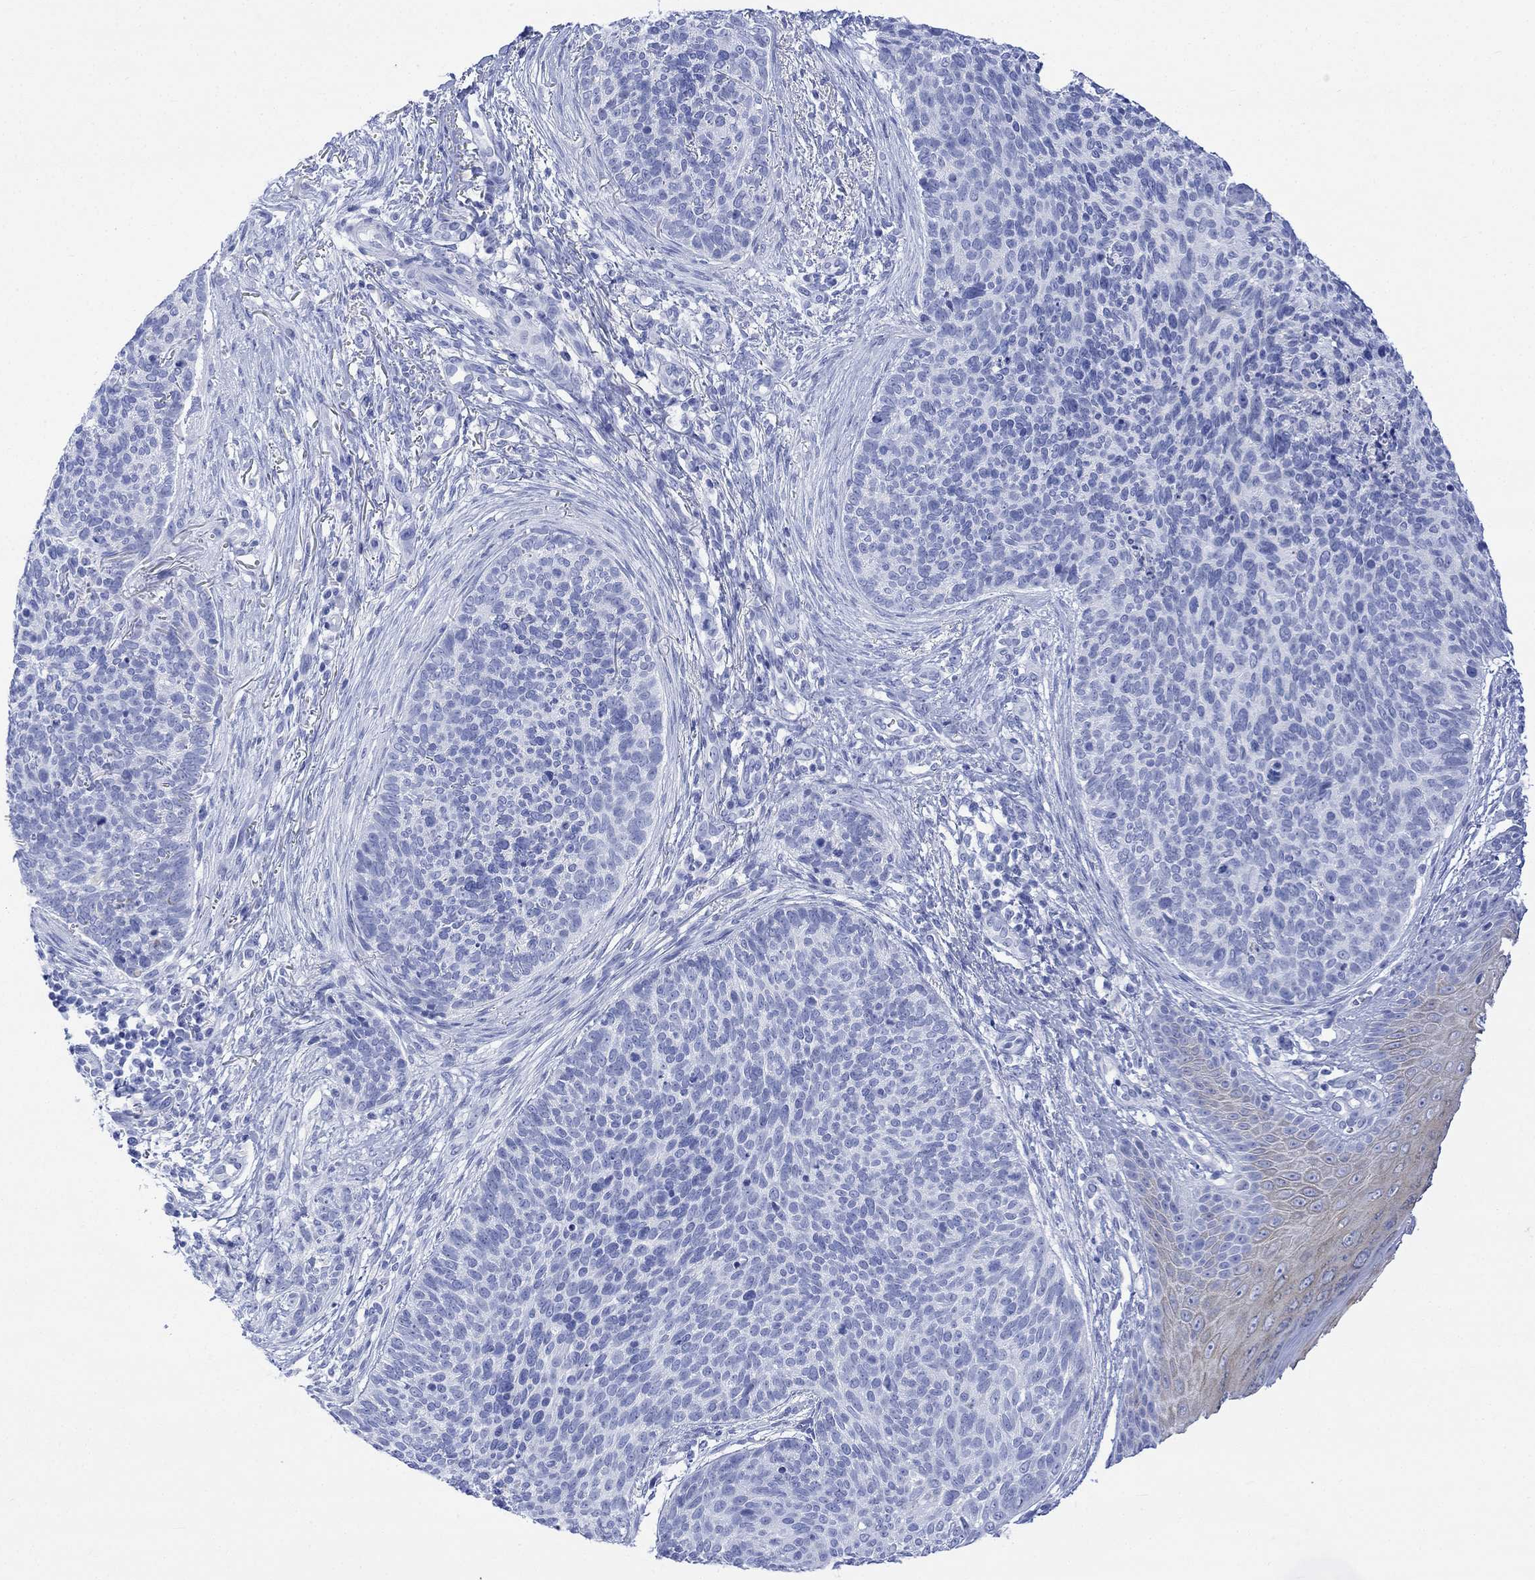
{"staining": {"intensity": "negative", "quantity": "none", "location": "none"}, "tissue": "skin cancer", "cell_type": "Tumor cells", "image_type": "cancer", "snomed": [{"axis": "morphology", "description": "Basal cell carcinoma"}, {"axis": "topography", "description": "Skin"}], "caption": "Skin basal cell carcinoma was stained to show a protein in brown. There is no significant positivity in tumor cells. (Brightfield microscopy of DAB immunohistochemistry at high magnification).", "gene": "CELF4", "patient": {"sex": "male", "age": 64}}